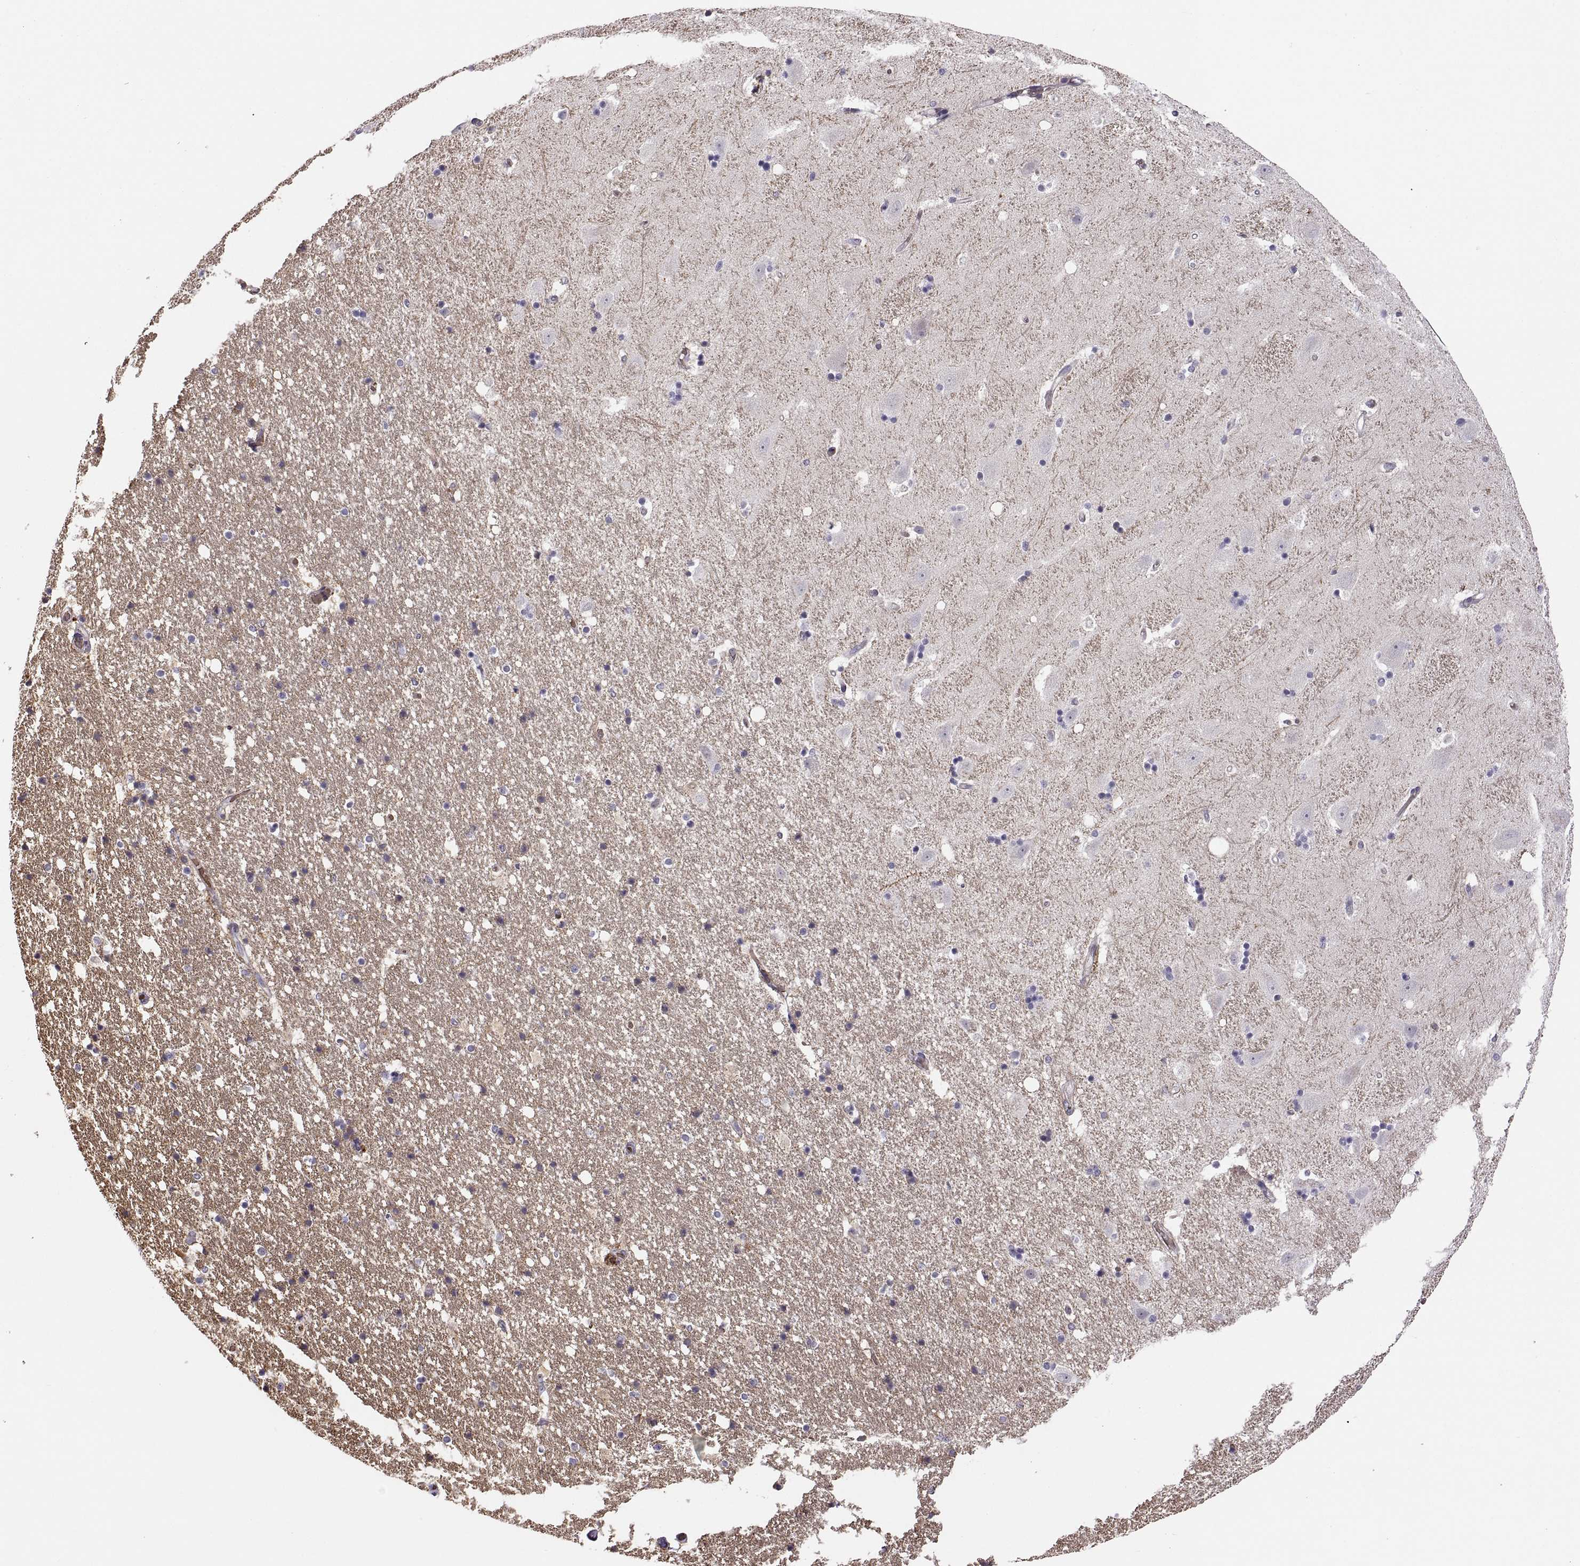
{"staining": {"intensity": "negative", "quantity": "none", "location": "none"}, "tissue": "hippocampus", "cell_type": "Glial cells", "image_type": "normal", "snomed": [{"axis": "morphology", "description": "Normal tissue, NOS"}, {"axis": "topography", "description": "Hippocampus"}], "caption": "IHC micrograph of unremarkable hippocampus: human hippocampus stained with DAB (3,3'-diaminobenzidine) exhibits no significant protein staining in glial cells.", "gene": "MEIOC", "patient": {"sex": "male", "age": 49}}